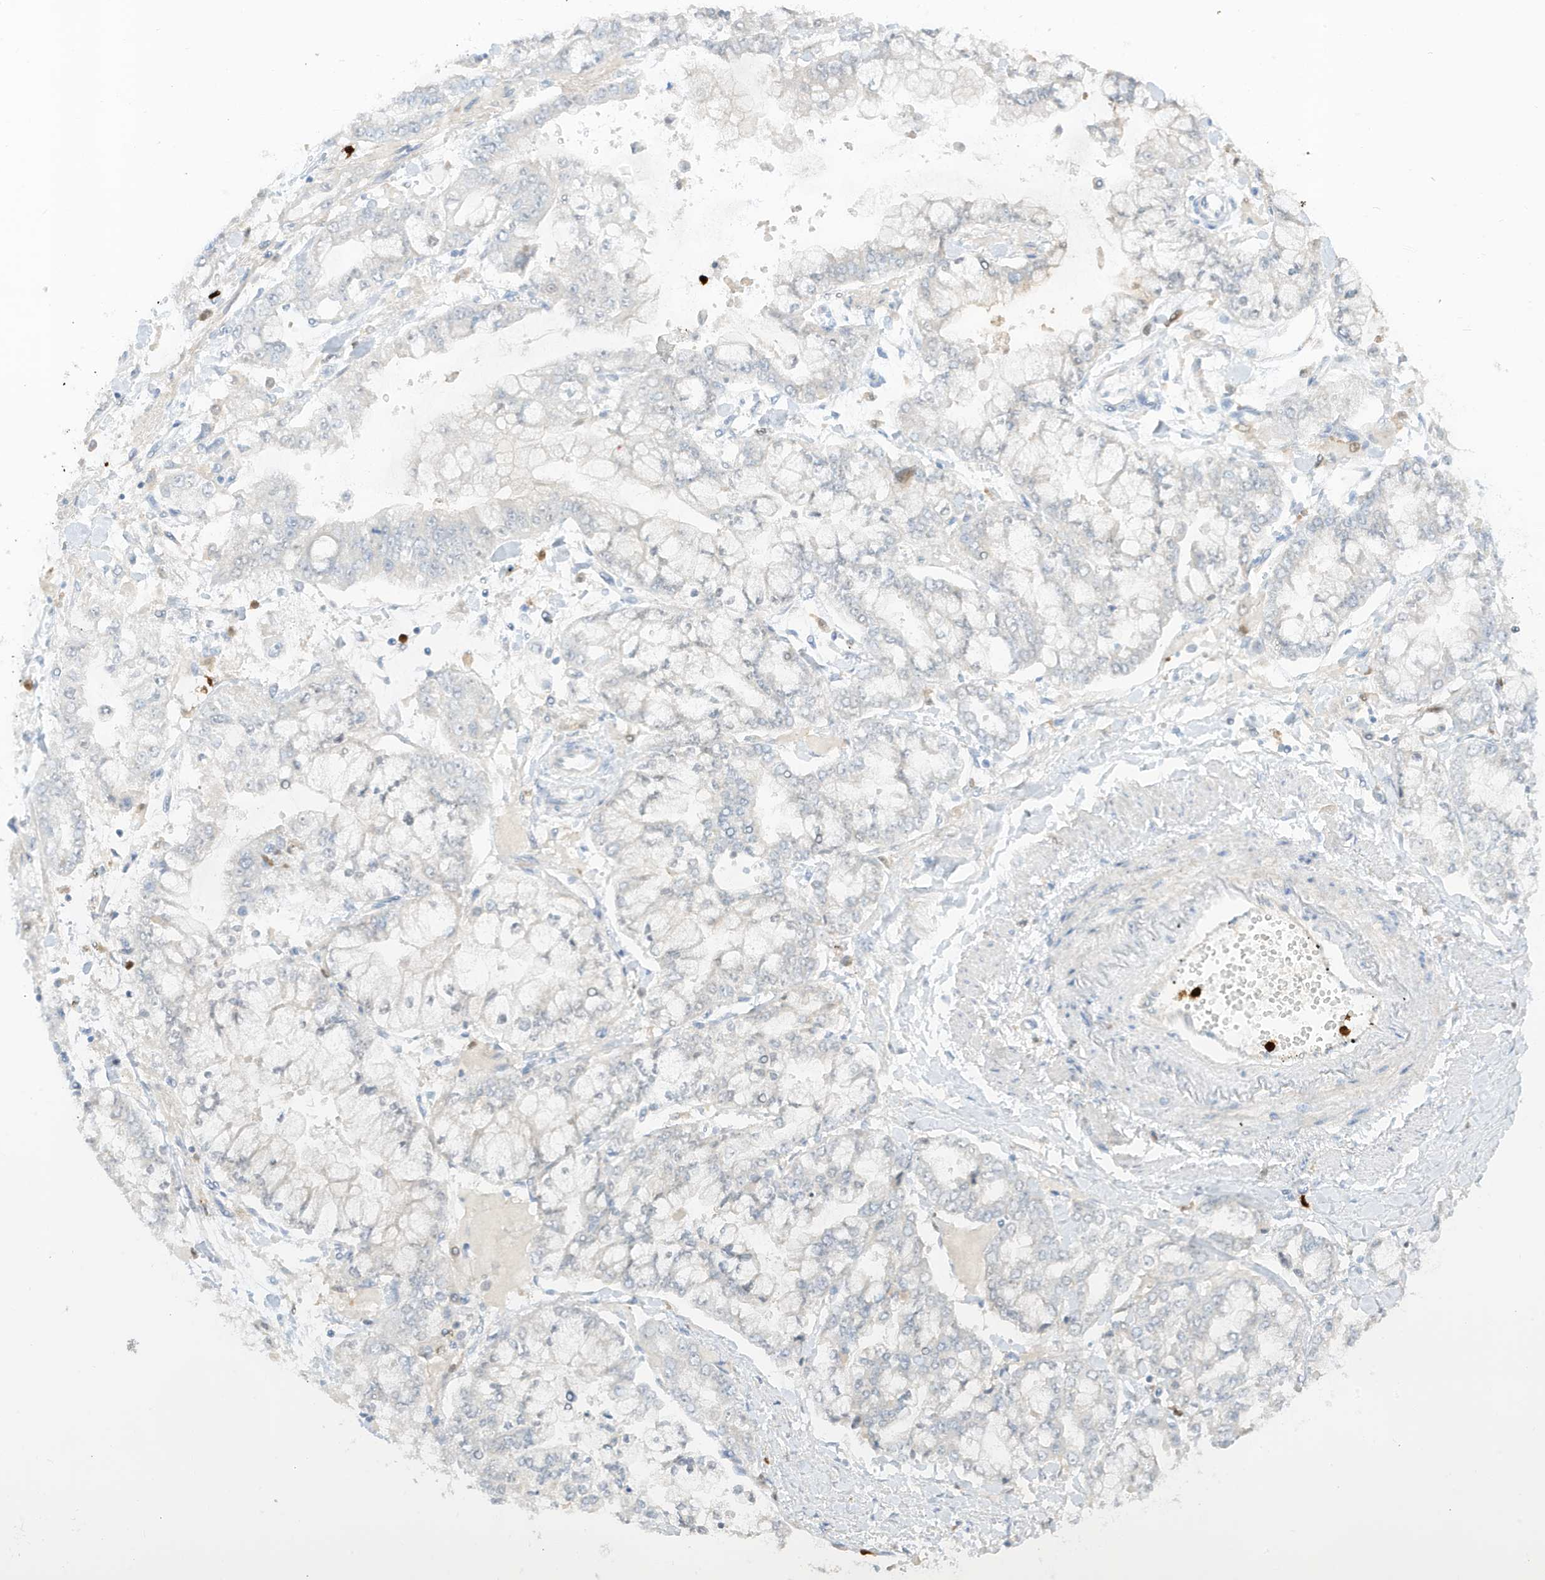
{"staining": {"intensity": "negative", "quantity": "none", "location": "none"}, "tissue": "stomach cancer", "cell_type": "Tumor cells", "image_type": "cancer", "snomed": [{"axis": "morphology", "description": "Normal tissue, NOS"}, {"axis": "morphology", "description": "Adenocarcinoma, NOS"}, {"axis": "topography", "description": "Stomach, upper"}, {"axis": "topography", "description": "Stomach"}], "caption": "Immunohistochemistry (IHC) micrograph of adenocarcinoma (stomach) stained for a protein (brown), which shows no positivity in tumor cells. (IHC, brightfield microscopy, high magnification).", "gene": "GCA", "patient": {"sex": "male", "age": 76}}